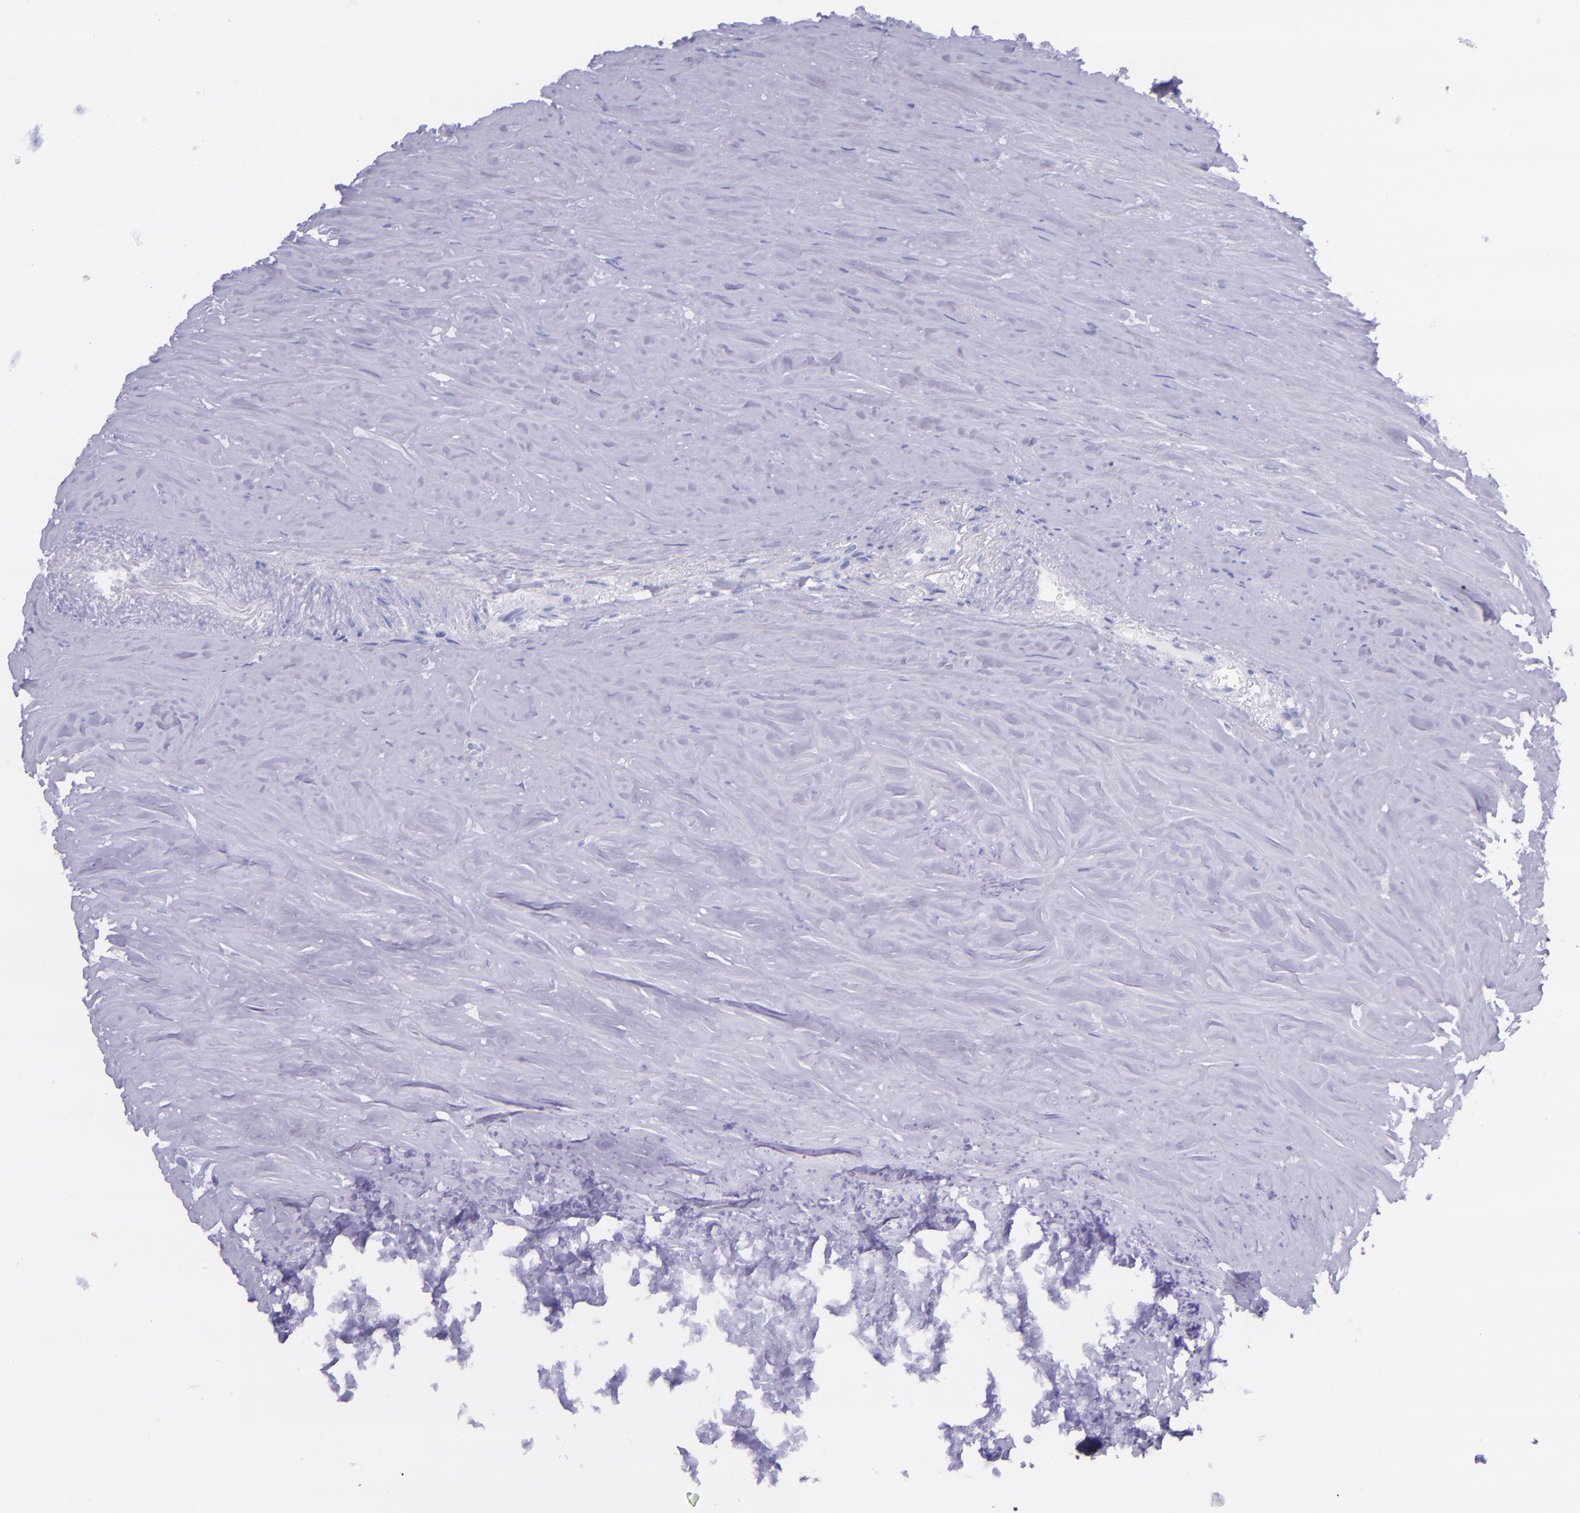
{"staining": {"intensity": "negative", "quantity": "none", "location": "none"}, "tissue": "carcinoid", "cell_type": "Tumor cells", "image_type": "cancer", "snomed": [{"axis": "morphology", "description": "Carcinoid, malignant, NOS"}, {"axis": "topography", "description": "Small intestine"}], "caption": "DAB (3,3'-diaminobenzidine) immunohistochemical staining of human carcinoid demonstrates no significant positivity in tumor cells.", "gene": "SELE", "patient": {"sex": "male", "age": 63}}